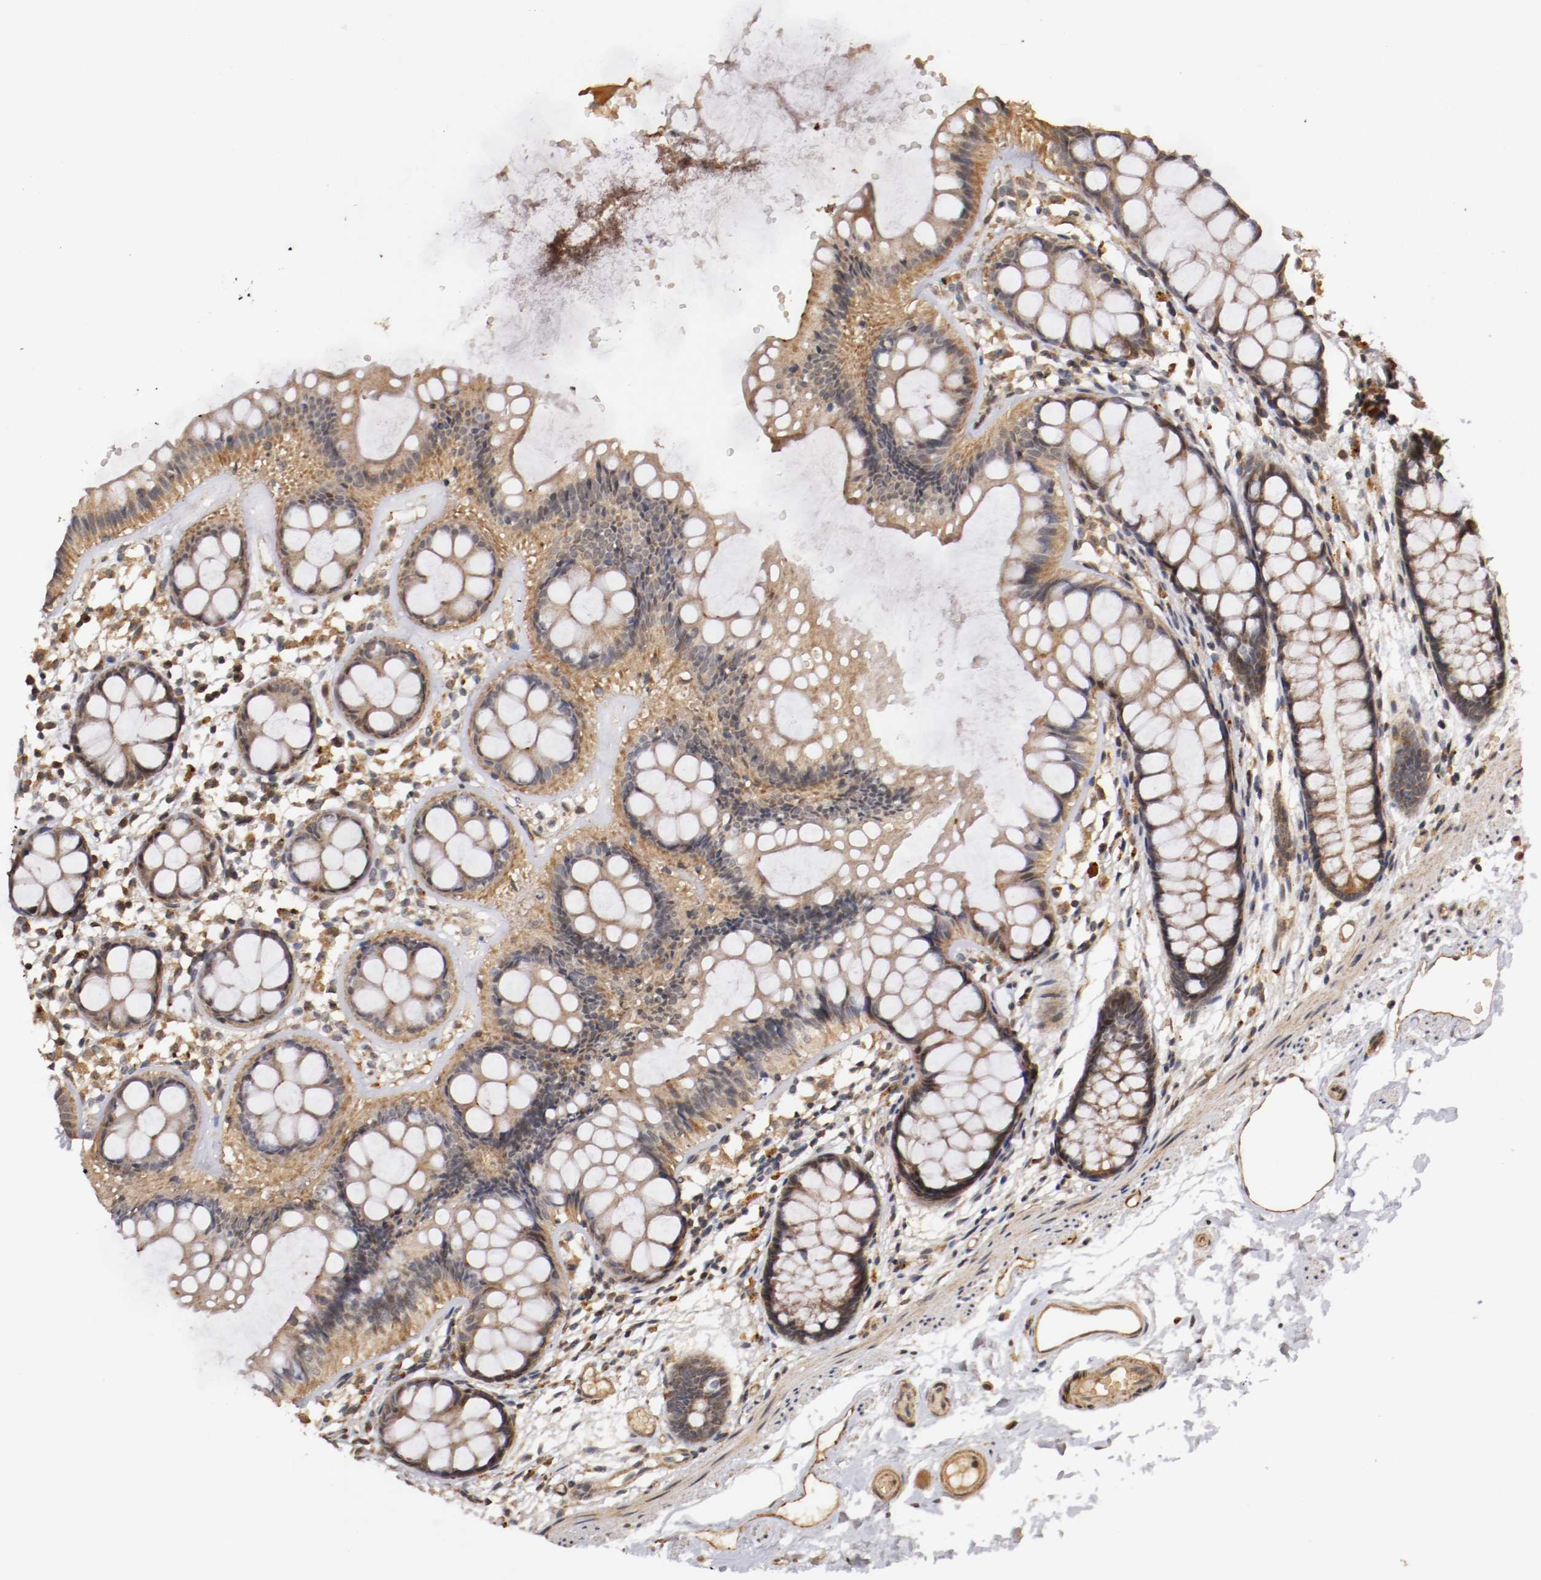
{"staining": {"intensity": "moderate", "quantity": "25%-75%", "location": "cytoplasmic/membranous,nuclear"}, "tissue": "rectum", "cell_type": "Glandular cells", "image_type": "normal", "snomed": [{"axis": "morphology", "description": "Normal tissue, NOS"}, {"axis": "topography", "description": "Rectum"}], "caption": "Immunohistochemistry (IHC) histopathology image of benign rectum: rectum stained using IHC reveals medium levels of moderate protein expression localized specifically in the cytoplasmic/membranous,nuclear of glandular cells, appearing as a cytoplasmic/membranous,nuclear brown color.", "gene": "TNFRSF1B", "patient": {"sex": "female", "age": 66}}